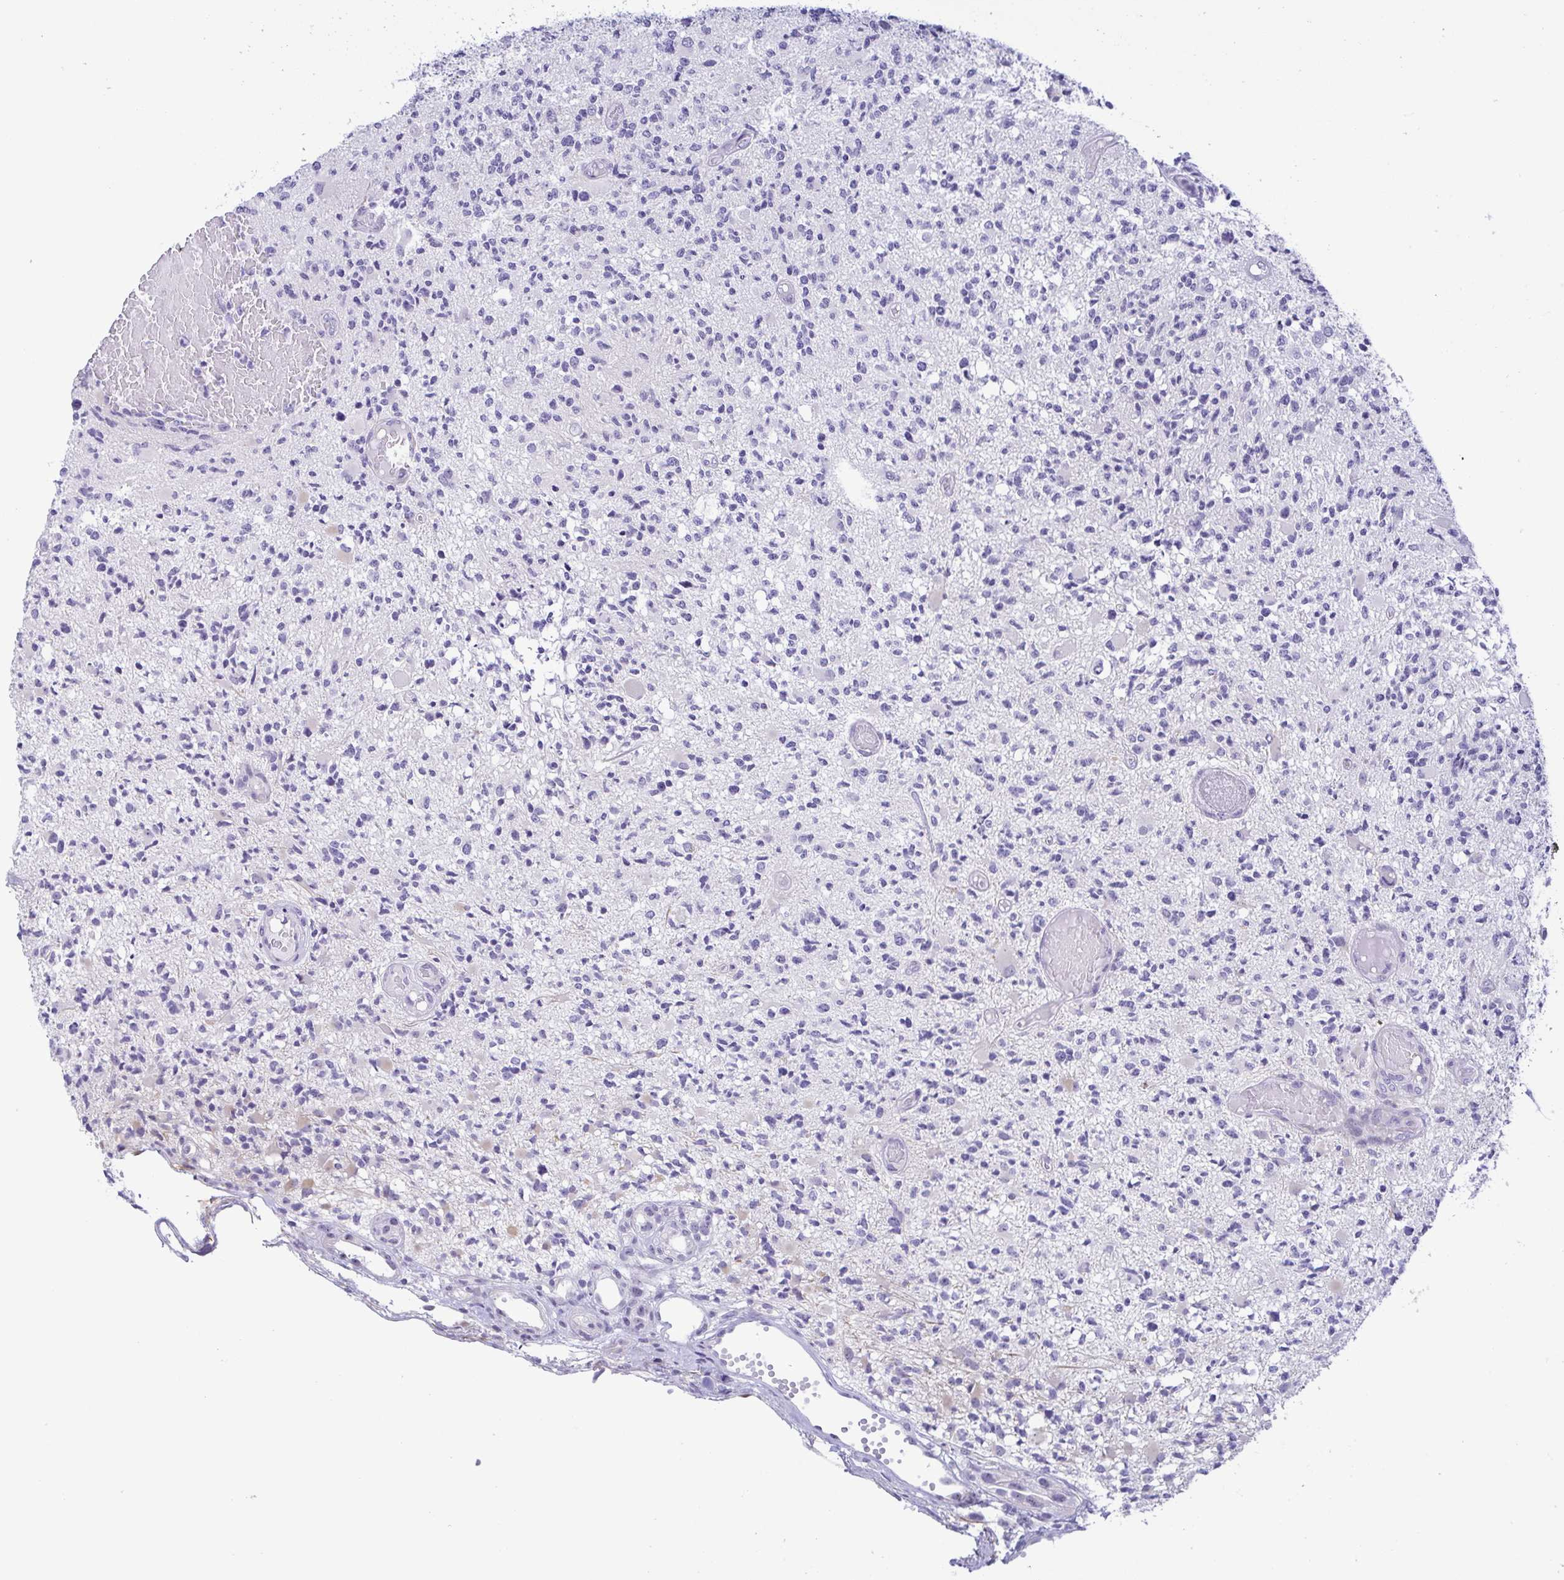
{"staining": {"intensity": "negative", "quantity": "none", "location": "none"}, "tissue": "glioma", "cell_type": "Tumor cells", "image_type": "cancer", "snomed": [{"axis": "morphology", "description": "Glioma, malignant, High grade"}, {"axis": "topography", "description": "Brain"}], "caption": "DAB (3,3'-diaminobenzidine) immunohistochemical staining of human malignant glioma (high-grade) reveals no significant positivity in tumor cells. The staining is performed using DAB brown chromogen with nuclei counter-stained in using hematoxylin.", "gene": "MYL7", "patient": {"sex": "female", "age": 63}}